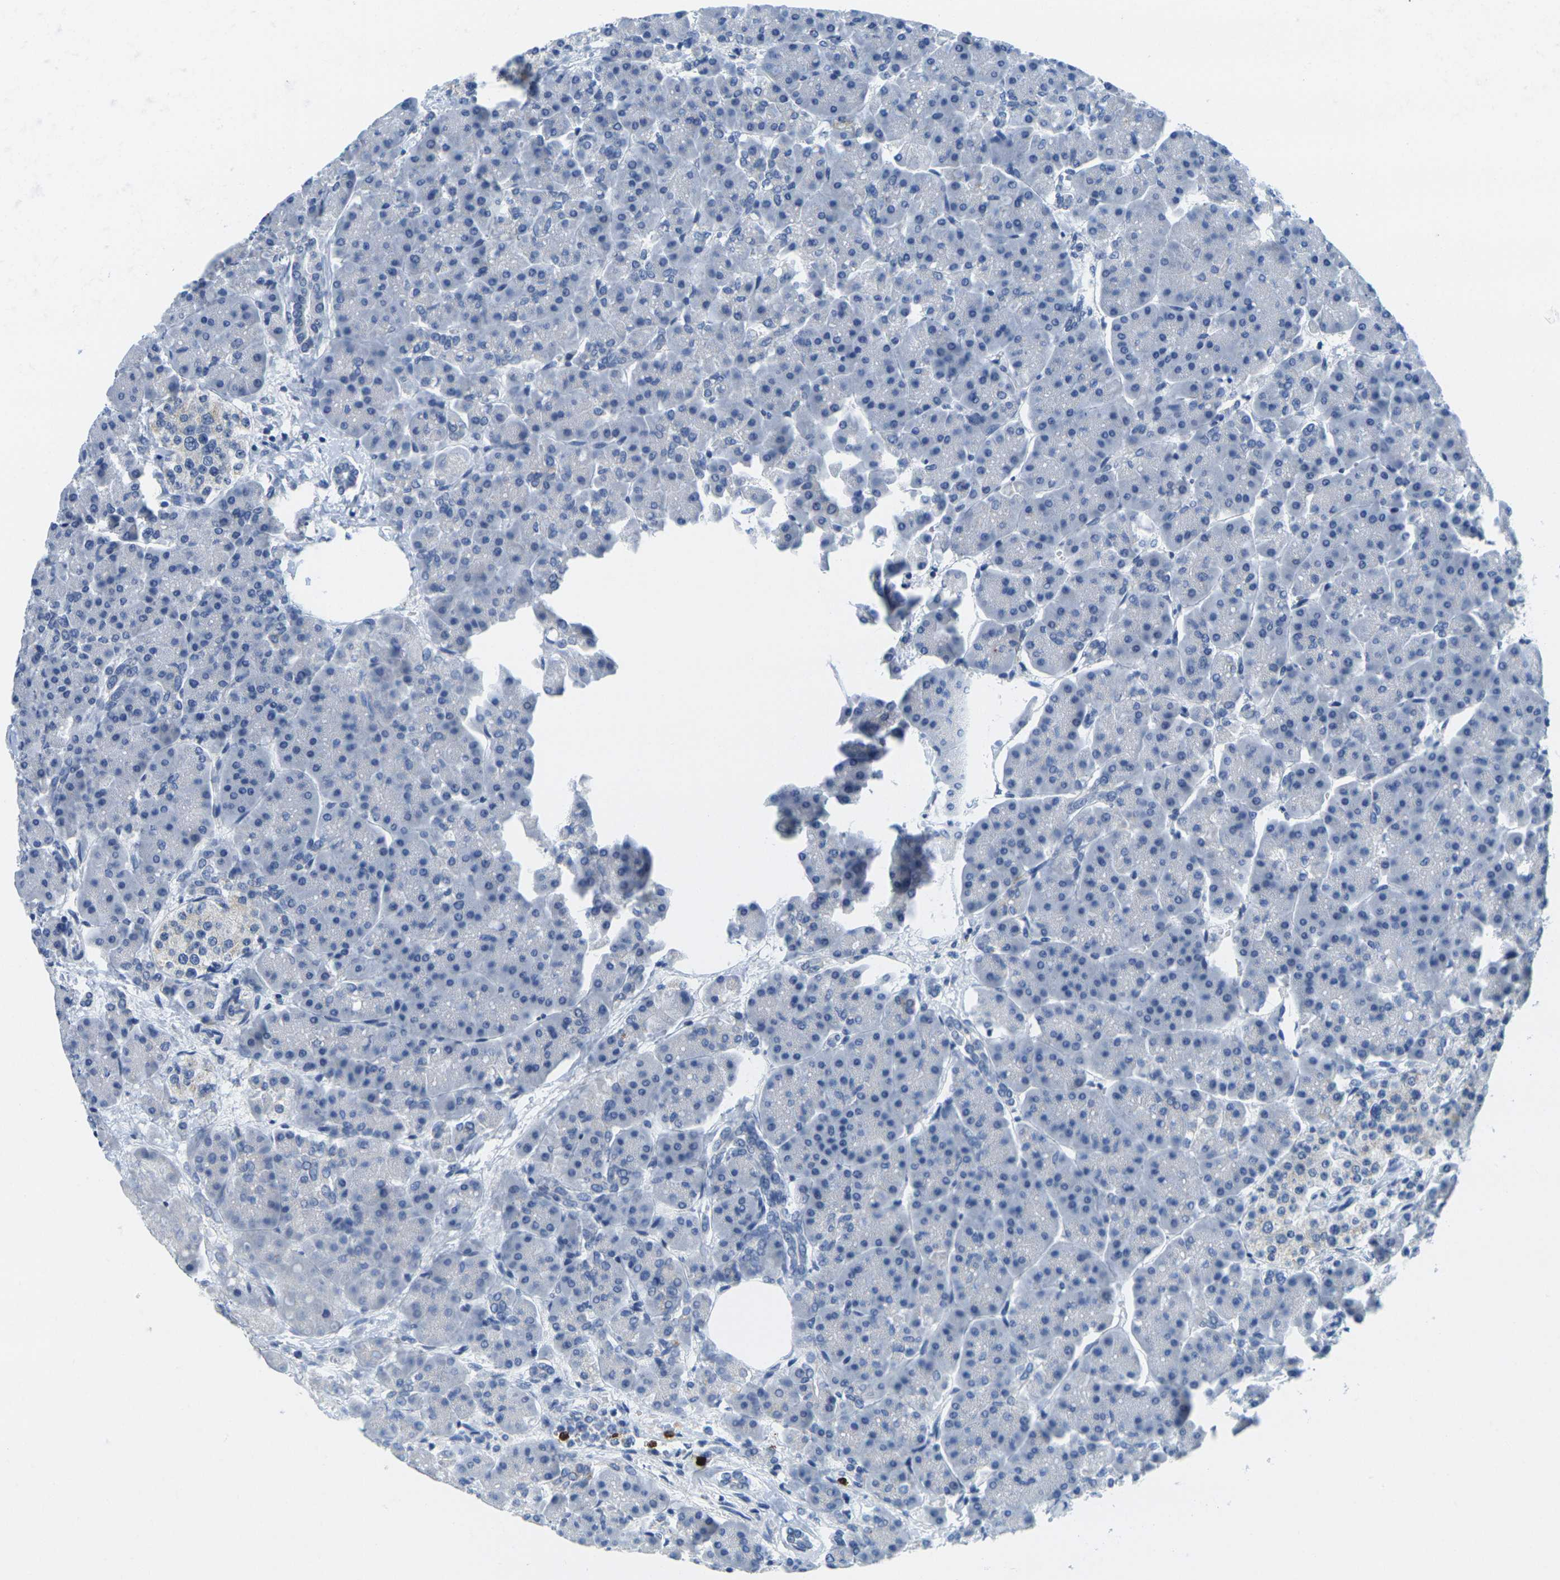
{"staining": {"intensity": "negative", "quantity": "none", "location": "none"}, "tissue": "pancreas", "cell_type": "Exocrine glandular cells", "image_type": "normal", "snomed": [{"axis": "morphology", "description": "Normal tissue, NOS"}, {"axis": "topography", "description": "Pancreas"}], "caption": "This is an IHC histopathology image of normal pancreas. There is no expression in exocrine glandular cells.", "gene": "GPR15", "patient": {"sex": "female", "age": 70}}